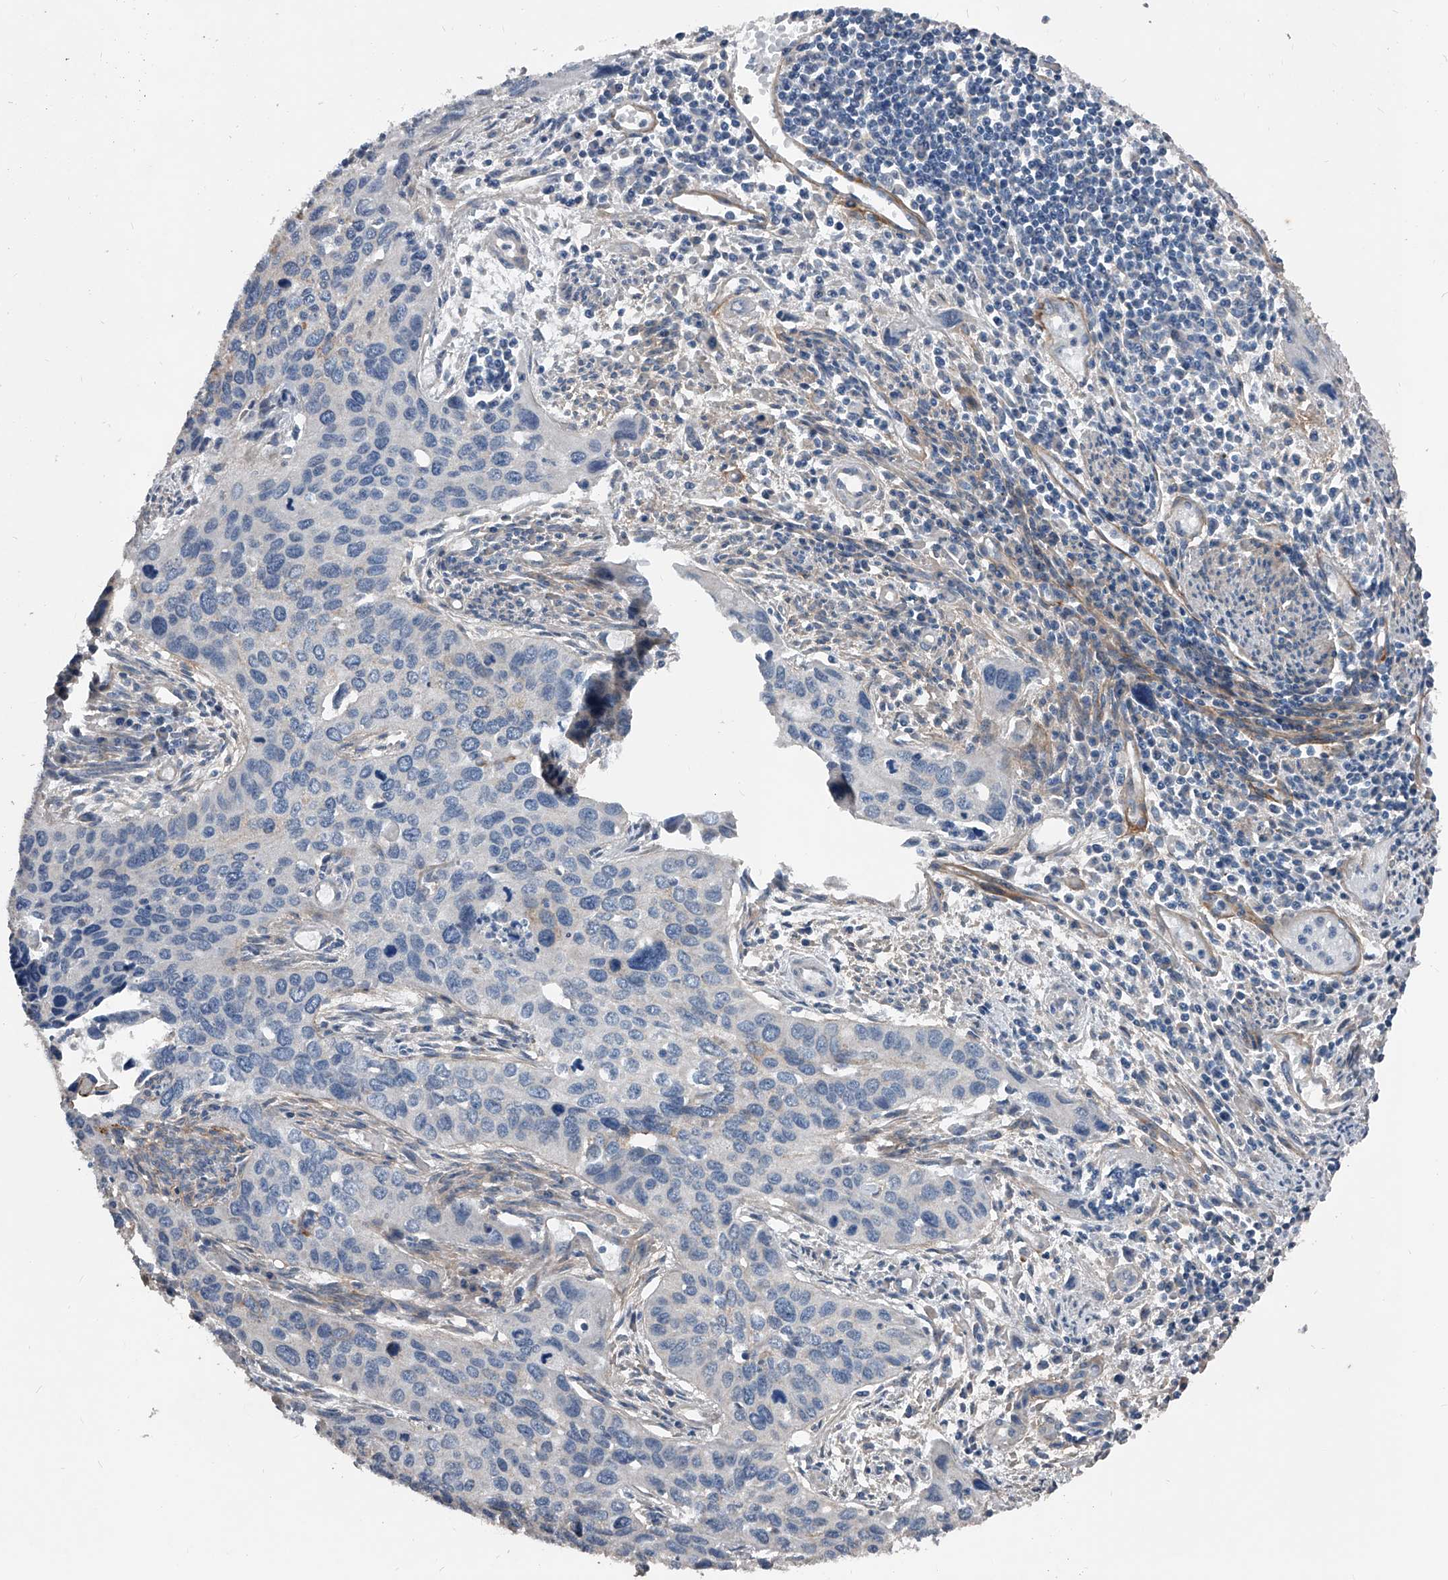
{"staining": {"intensity": "negative", "quantity": "none", "location": "none"}, "tissue": "cervical cancer", "cell_type": "Tumor cells", "image_type": "cancer", "snomed": [{"axis": "morphology", "description": "Squamous cell carcinoma, NOS"}, {"axis": "topography", "description": "Cervix"}], "caption": "DAB immunohistochemical staining of human cervical cancer (squamous cell carcinoma) displays no significant expression in tumor cells. Nuclei are stained in blue.", "gene": "PHACTR1", "patient": {"sex": "female", "age": 55}}